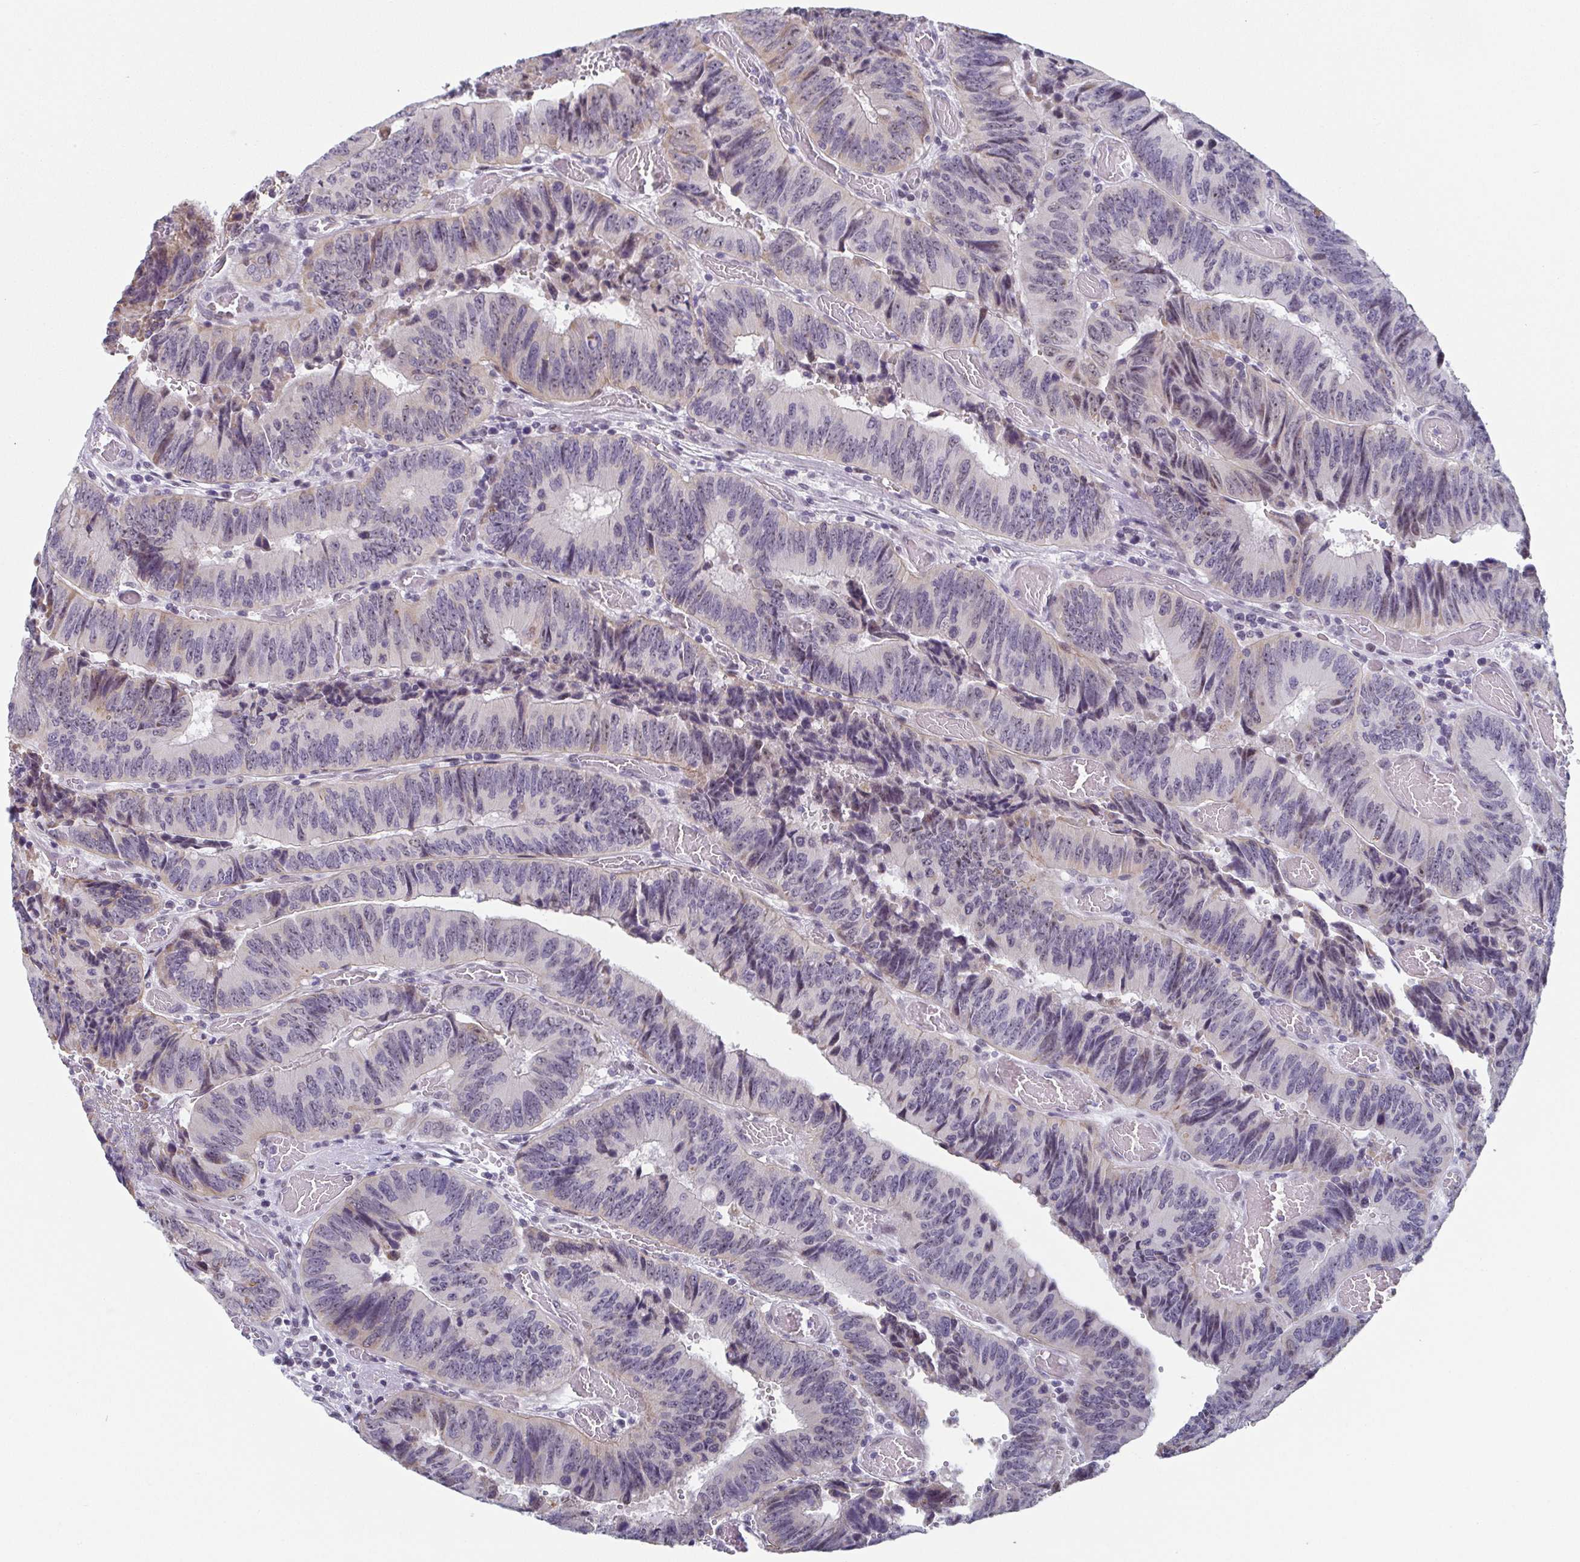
{"staining": {"intensity": "weak", "quantity": "<25%", "location": "cytoplasmic/membranous"}, "tissue": "colorectal cancer", "cell_type": "Tumor cells", "image_type": "cancer", "snomed": [{"axis": "morphology", "description": "Adenocarcinoma, NOS"}, {"axis": "topography", "description": "Colon"}], "caption": "High magnification brightfield microscopy of colorectal cancer (adenocarcinoma) stained with DAB (brown) and counterstained with hematoxylin (blue): tumor cells show no significant expression. (DAB (3,3'-diaminobenzidine) immunohistochemistry (IHC), high magnification).", "gene": "EXOSC7", "patient": {"sex": "female", "age": 84}}